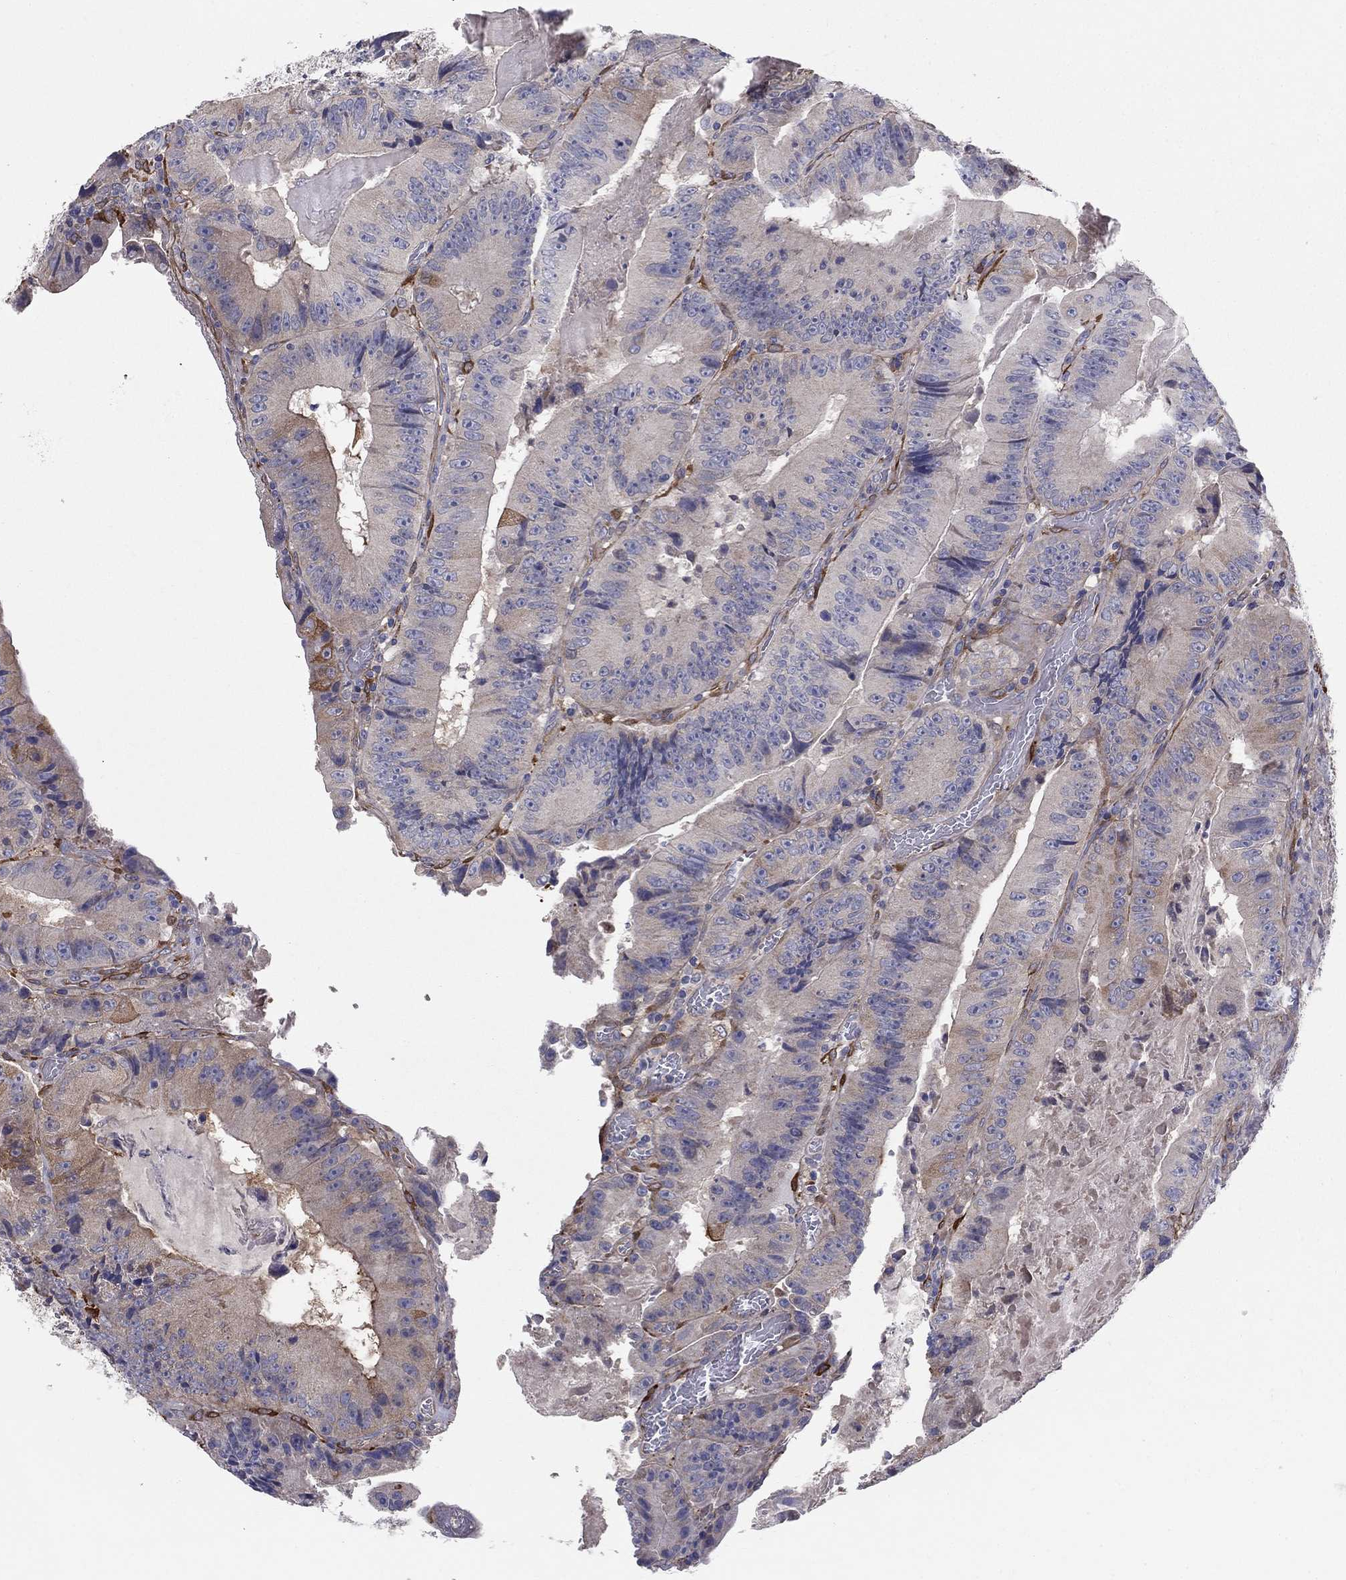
{"staining": {"intensity": "moderate", "quantity": "<25%", "location": "cytoplasmic/membranous"}, "tissue": "colorectal cancer", "cell_type": "Tumor cells", "image_type": "cancer", "snomed": [{"axis": "morphology", "description": "Adenocarcinoma, NOS"}, {"axis": "topography", "description": "Colon"}], "caption": "IHC image of adenocarcinoma (colorectal) stained for a protein (brown), which displays low levels of moderate cytoplasmic/membranous expression in about <25% of tumor cells.", "gene": "EMP2", "patient": {"sex": "female", "age": 86}}